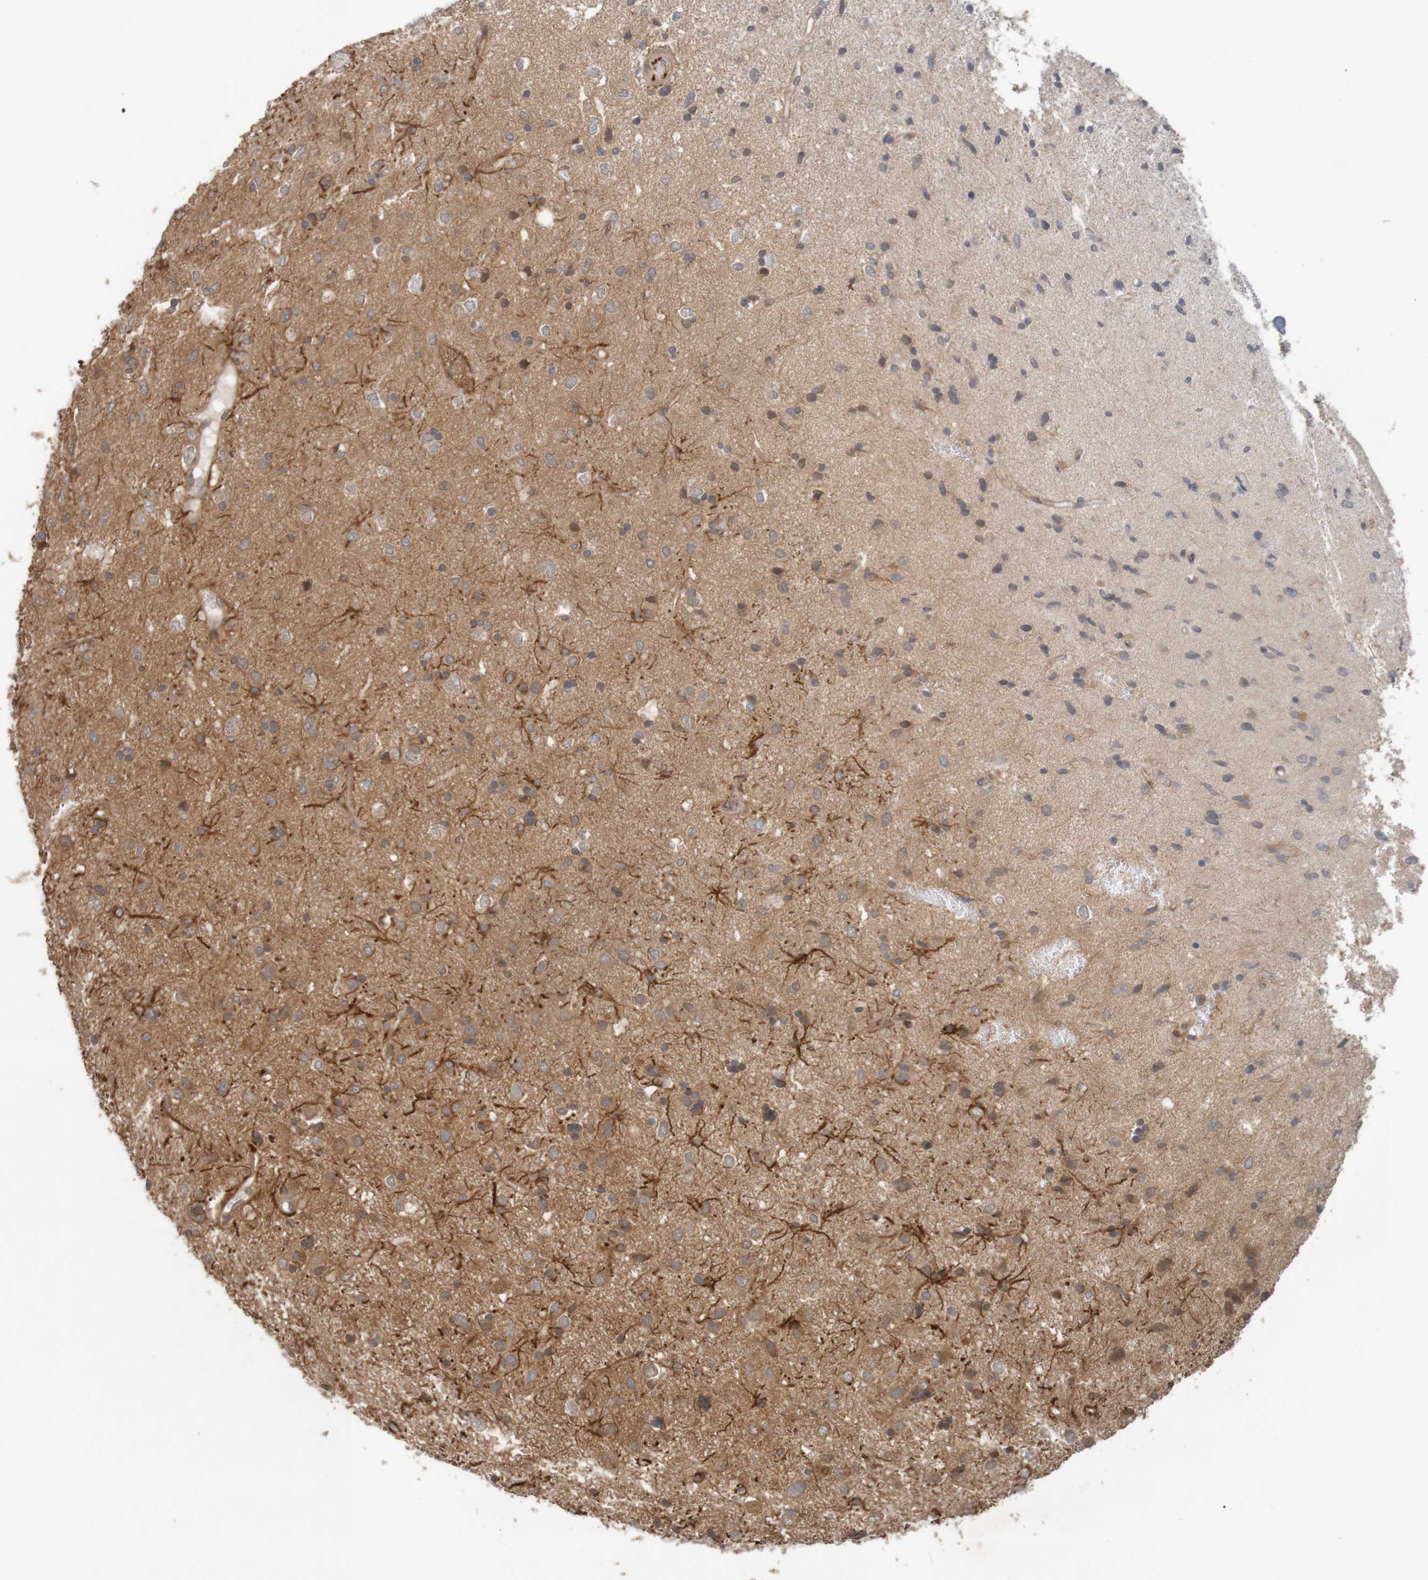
{"staining": {"intensity": "weak", "quantity": "<25%", "location": "cytoplasmic/membranous"}, "tissue": "glioma", "cell_type": "Tumor cells", "image_type": "cancer", "snomed": [{"axis": "morphology", "description": "Glioma, malignant, Low grade"}, {"axis": "topography", "description": "Brain"}], "caption": "Immunohistochemical staining of malignant glioma (low-grade) exhibits no significant expression in tumor cells. (DAB immunohistochemistry (IHC) with hematoxylin counter stain).", "gene": "ARHGEF11", "patient": {"sex": "male", "age": 77}}